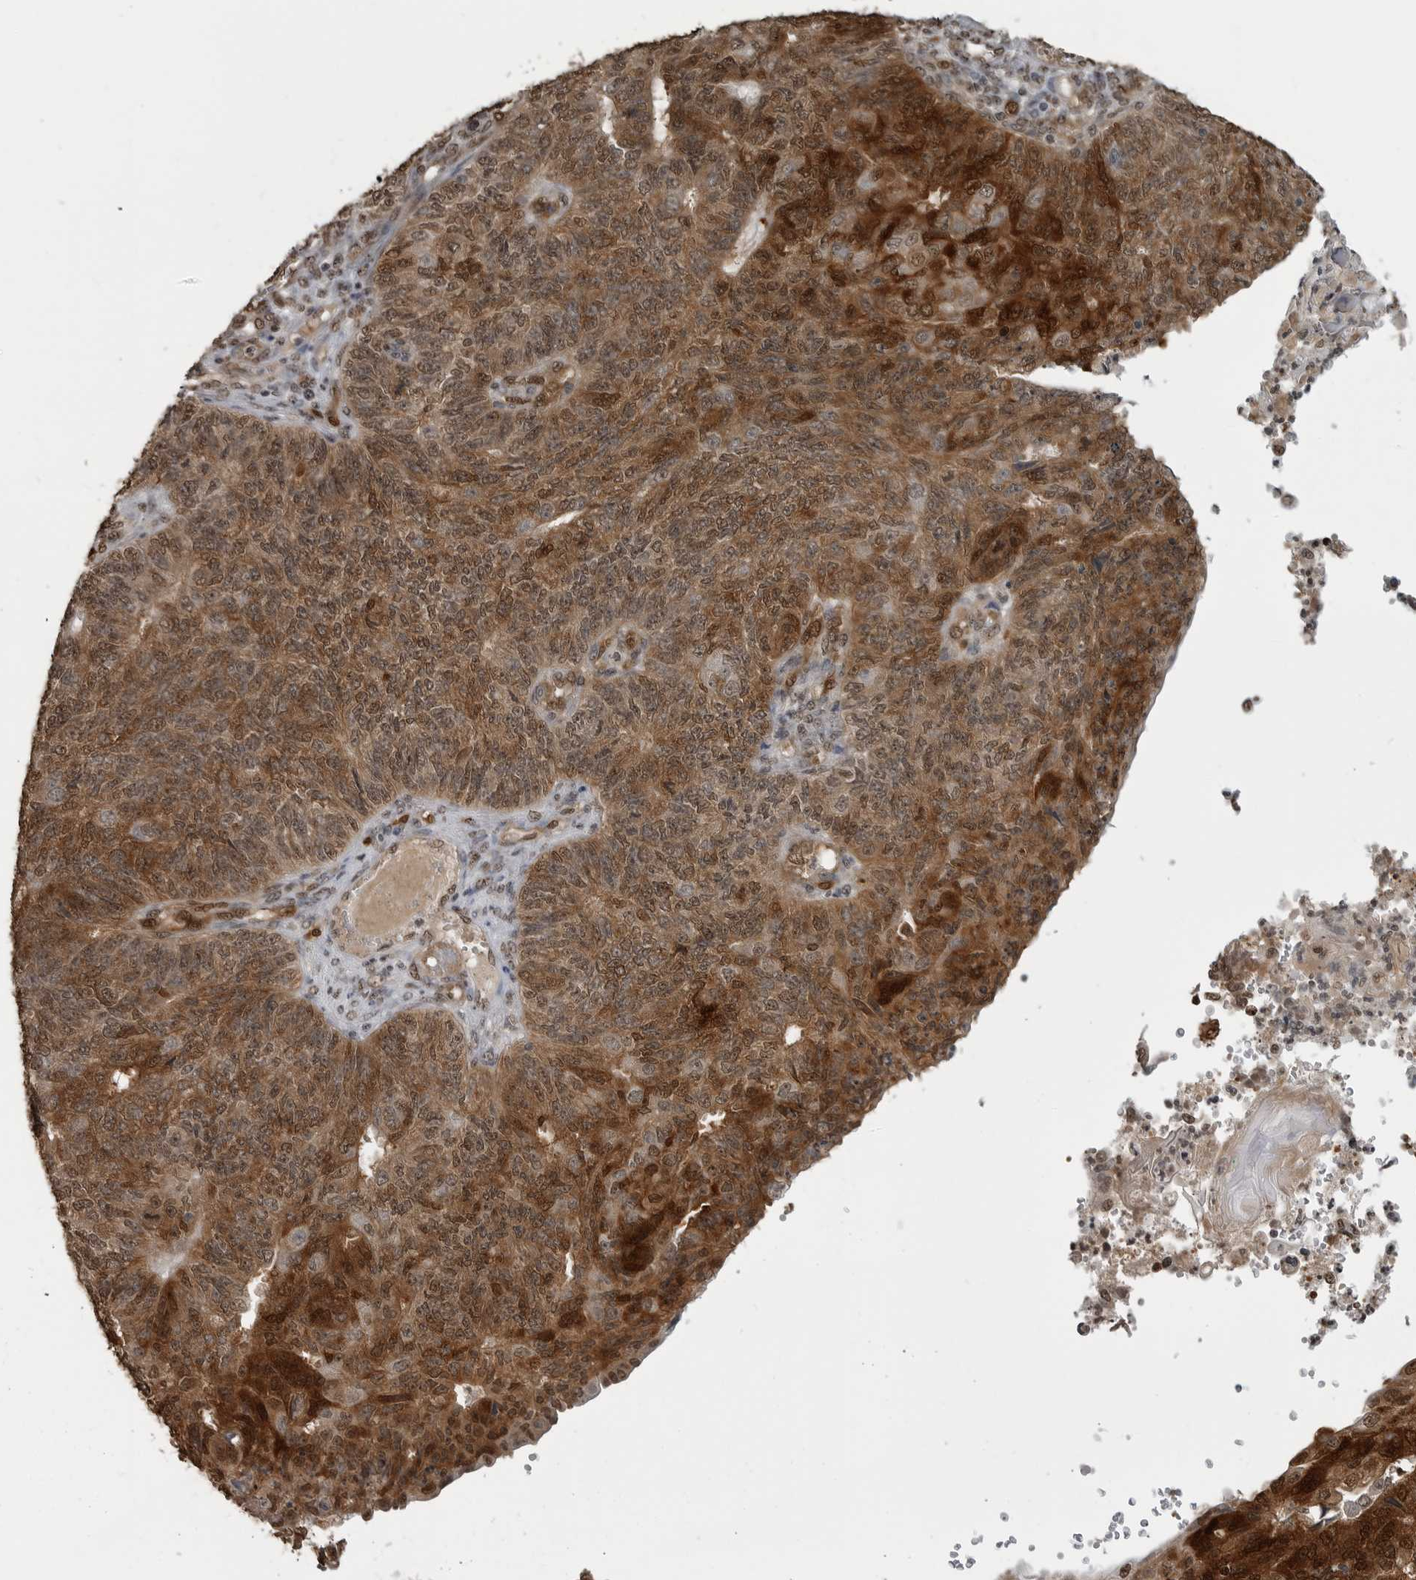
{"staining": {"intensity": "strong", "quantity": ">75%", "location": "cytoplasmic/membranous,nuclear"}, "tissue": "endometrial cancer", "cell_type": "Tumor cells", "image_type": "cancer", "snomed": [{"axis": "morphology", "description": "Adenocarcinoma, NOS"}, {"axis": "topography", "description": "Endometrium"}], "caption": "The immunohistochemical stain labels strong cytoplasmic/membranous and nuclear expression in tumor cells of endometrial cancer (adenocarcinoma) tissue.", "gene": "SMAD2", "patient": {"sex": "female", "age": 32}}